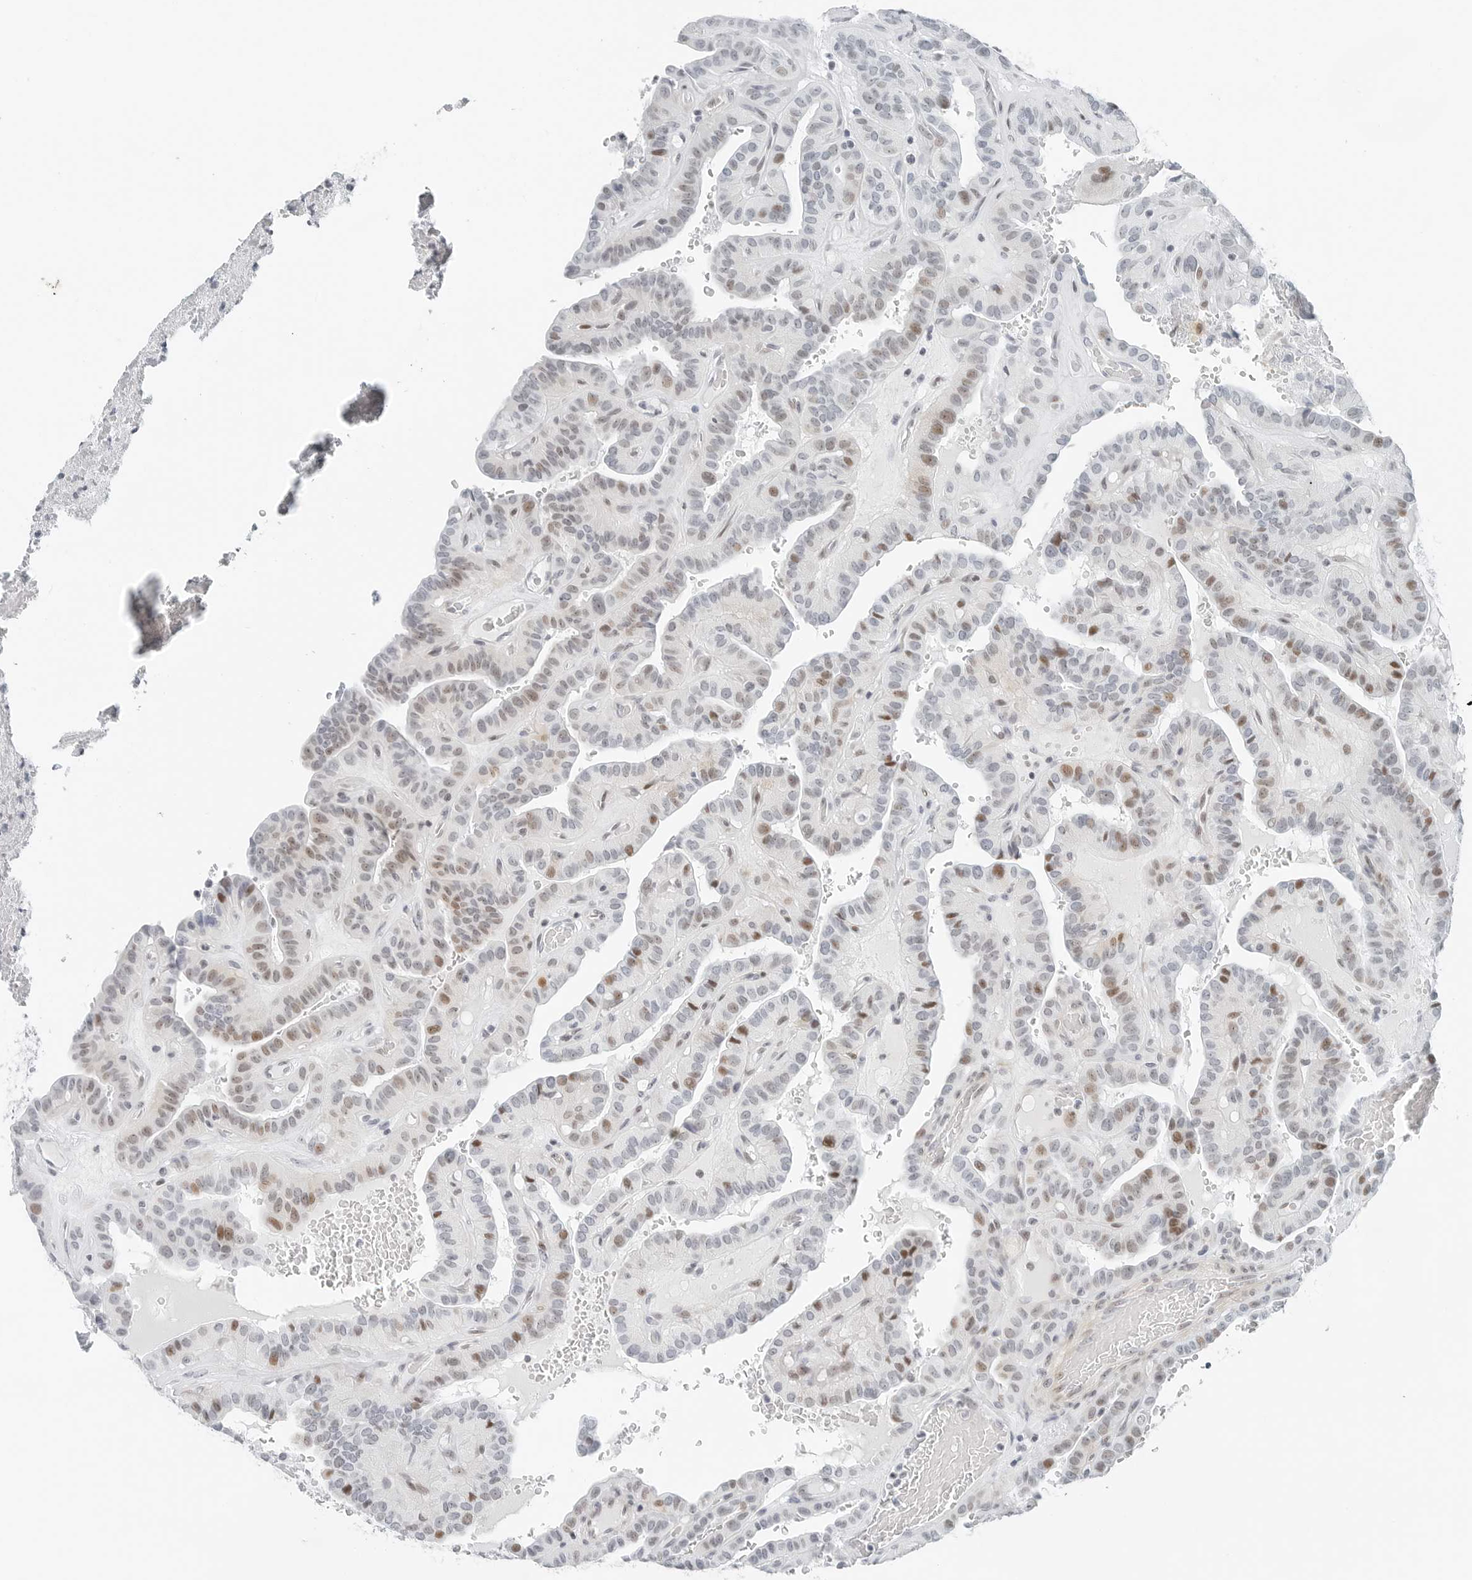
{"staining": {"intensity": "moderate", "quantity": "25%-75%", "location": "nuclear"}, "tissue": "thyroid cancer", "cell_type": "Tumor cells", "image_type": "cancer", "snomed": [{"axis": "morphology", "description": "Papillary adenocarcinoma, NOS"}, {"axis": "topography", "description": "Thyroid gland"}], "caption": "Brown immunohistochemical staining in thyroid papillary adenocarcinoma shows moderate nuclear expression in approximately 25%-75% of tumor cells.", "gene": "NTMT2", "patient": {"sex": "male", "age": 77}}